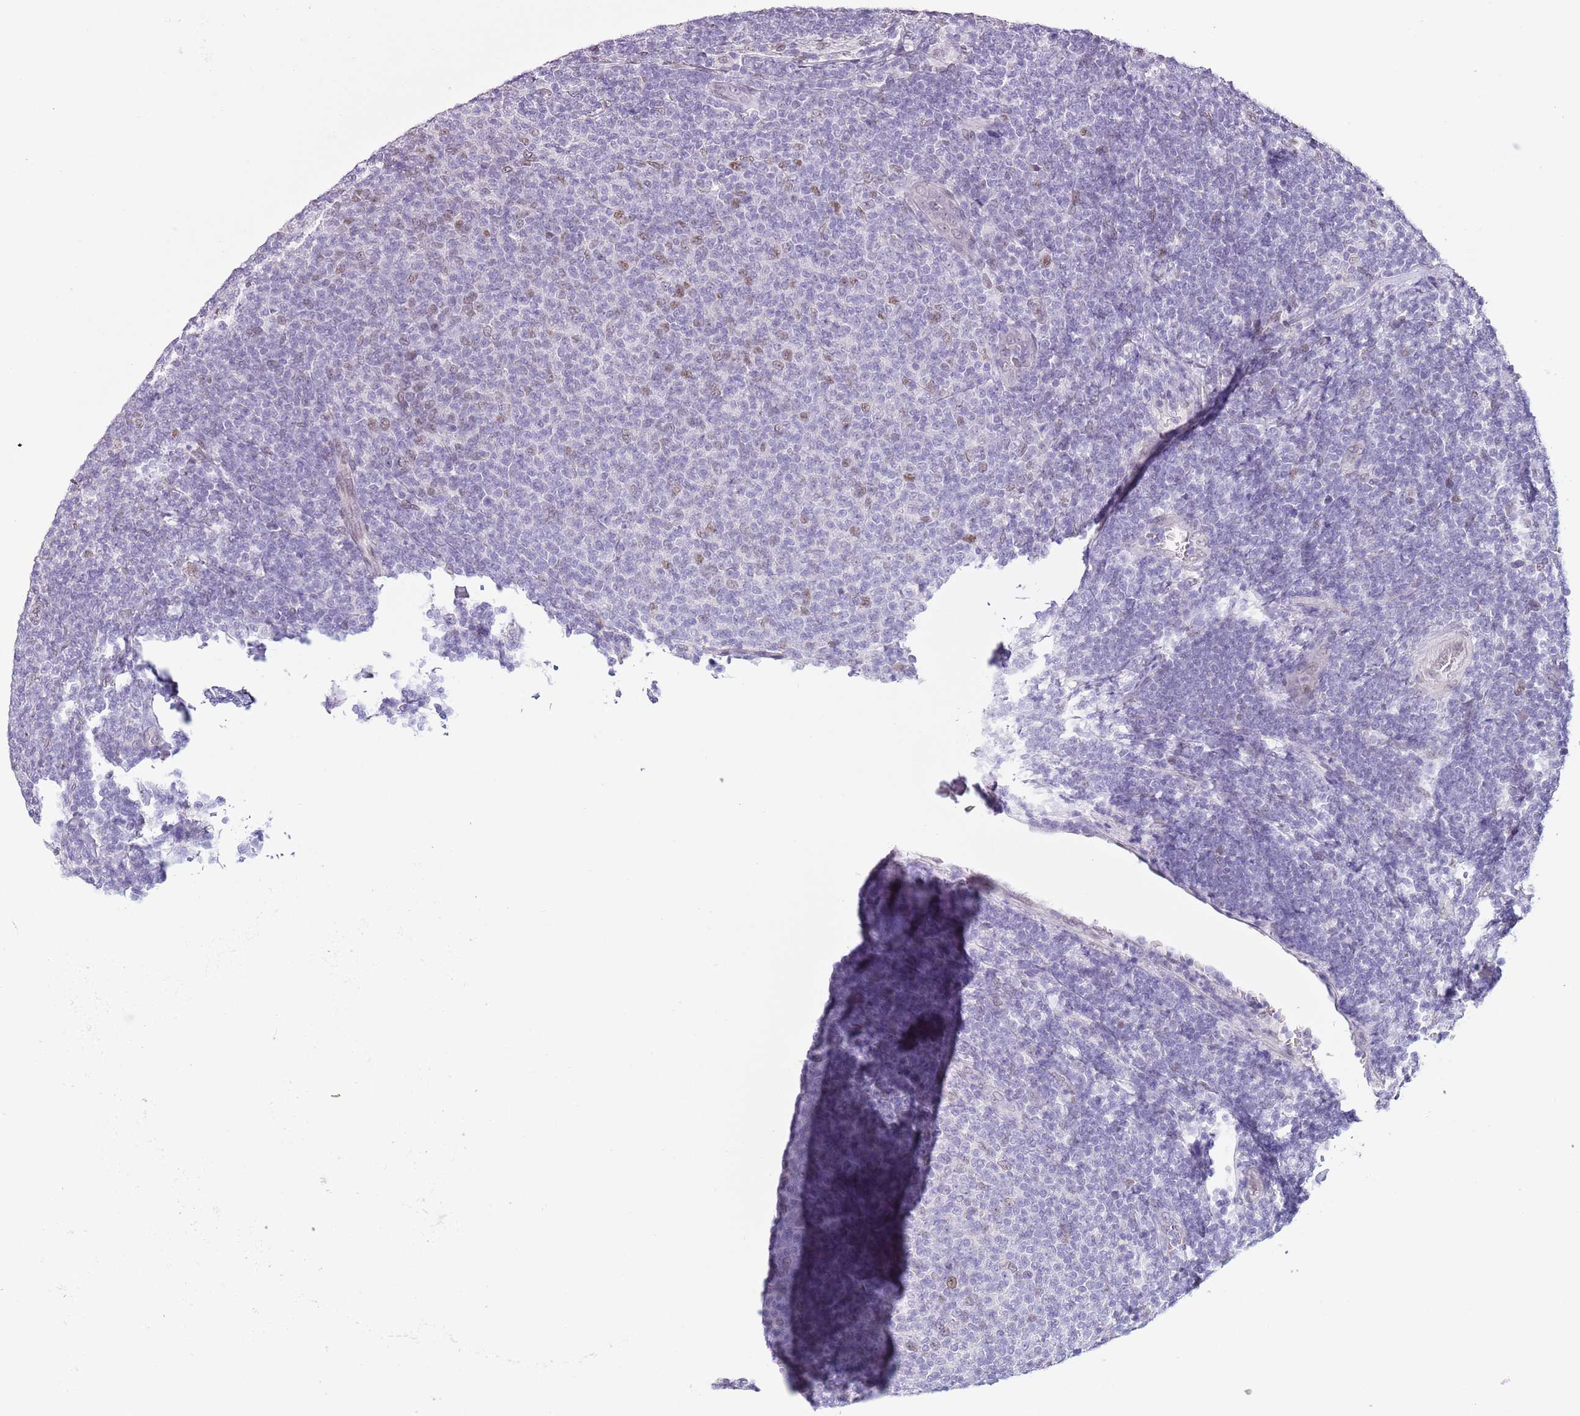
{"staining": {"intensity": "negative", "quantity": "none", "location": "none"}, "tissue": "lymphoma", "cell_type": "Tumor cells", "image_type": "cancer", "snomed": [{"axis": "morphology", "description": "Malignant lymphoma, non-Hodgkin's type, Low grade"}, {"axis": "topography", "description": "Lymph node"}], "caption": "Tumor cells show no significant protein expression in low-grade malignant lymphoma, non-Hodgkin's type.", "gene": "ZGLP1", "patient": {"sex": "male", "age": 66}}